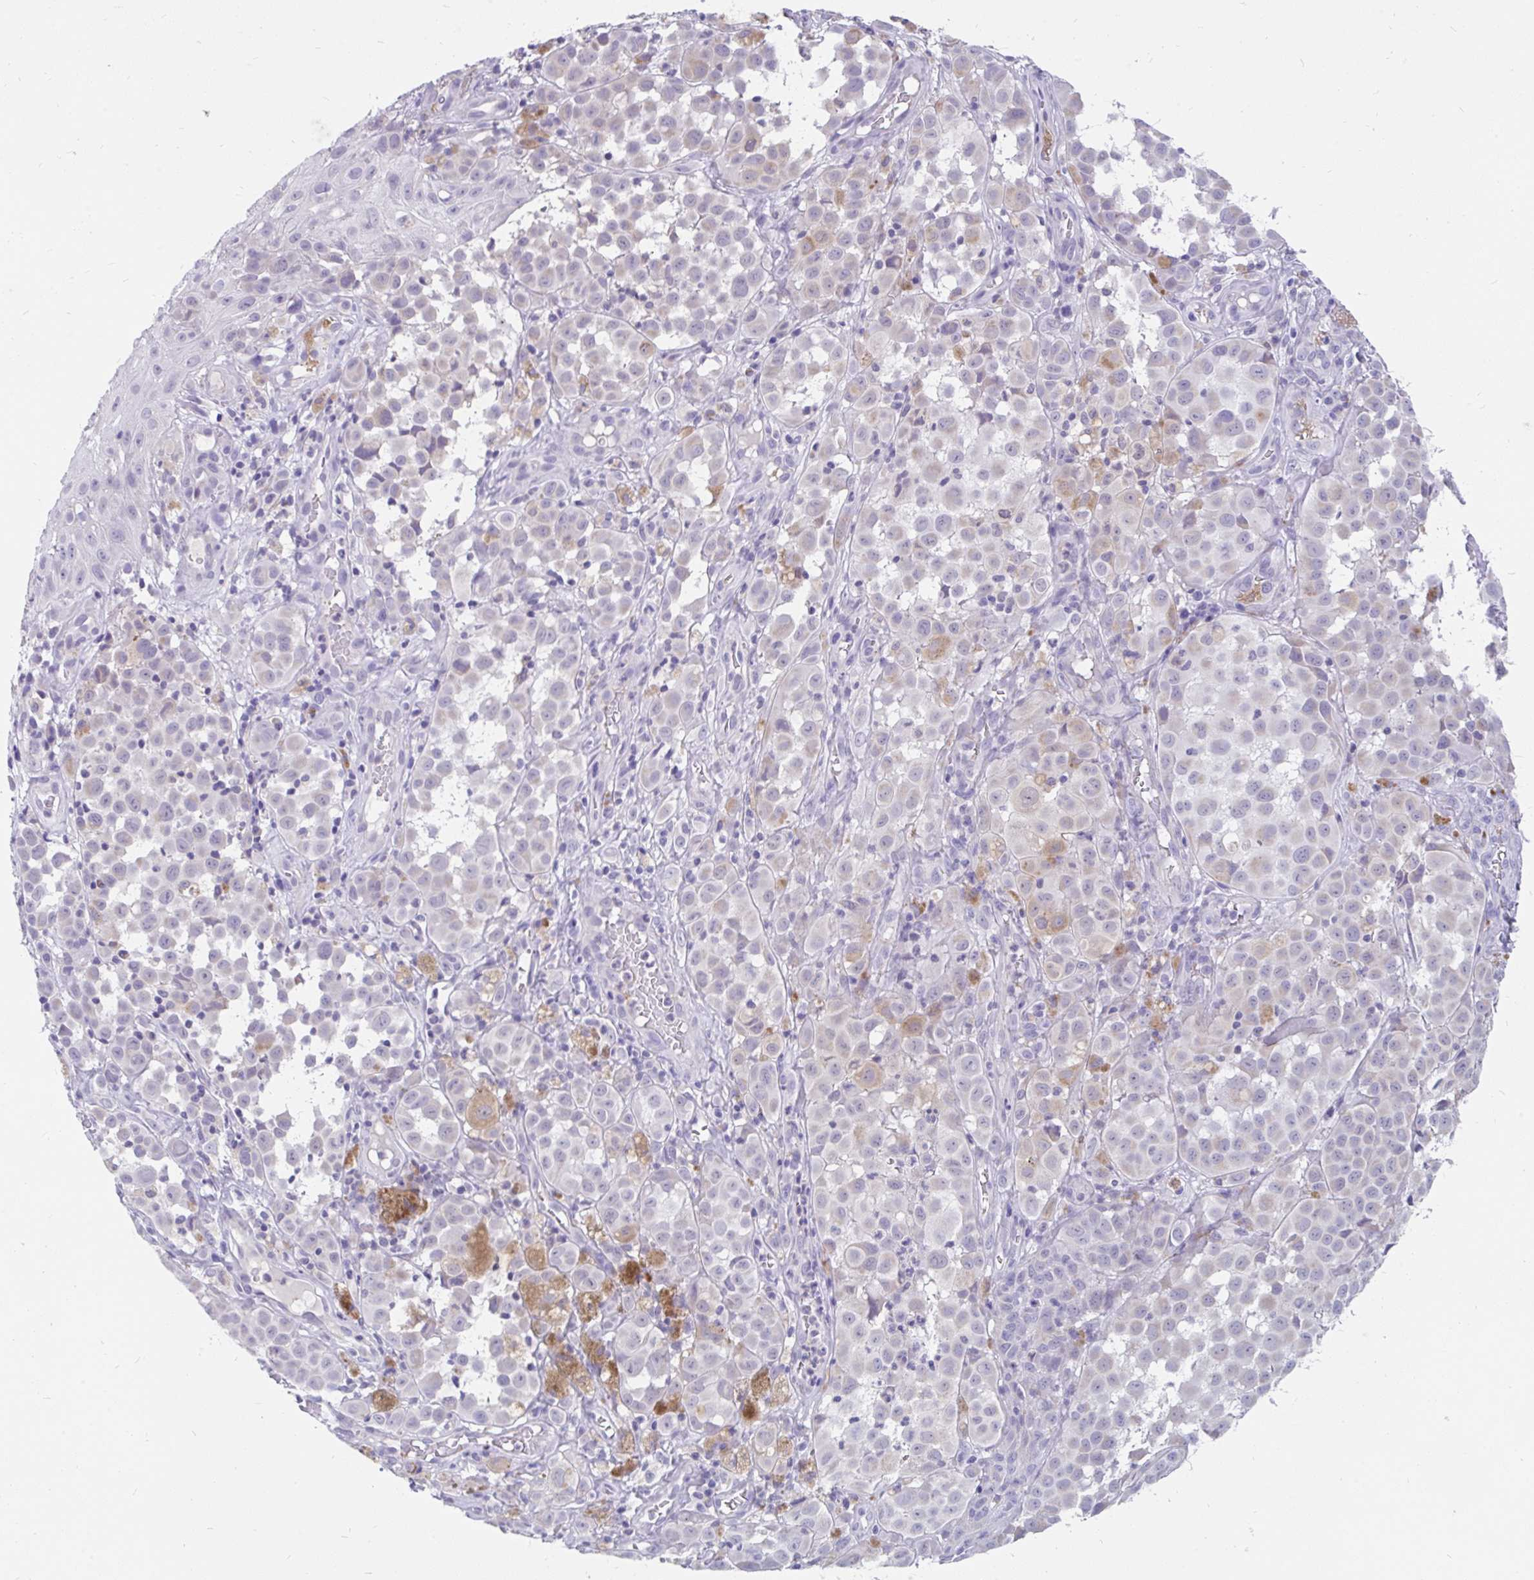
{"staining": {"intensity": "negative", "quantity": "none", "location": "none"}, "tissue": "melanoma", "cell_type": "Tumor cells", "image_type": "cancer", "snomed": [{"axis": "morphology", "description": "Malignant melanoma, NOS"}, {"axis": "topography", "description": "Skin"}], "caption": "There is no significant staining in tumor cells of malignant melanoma.", "gene": "INTS5", "patient": {"sex": "male", "age": 64}}